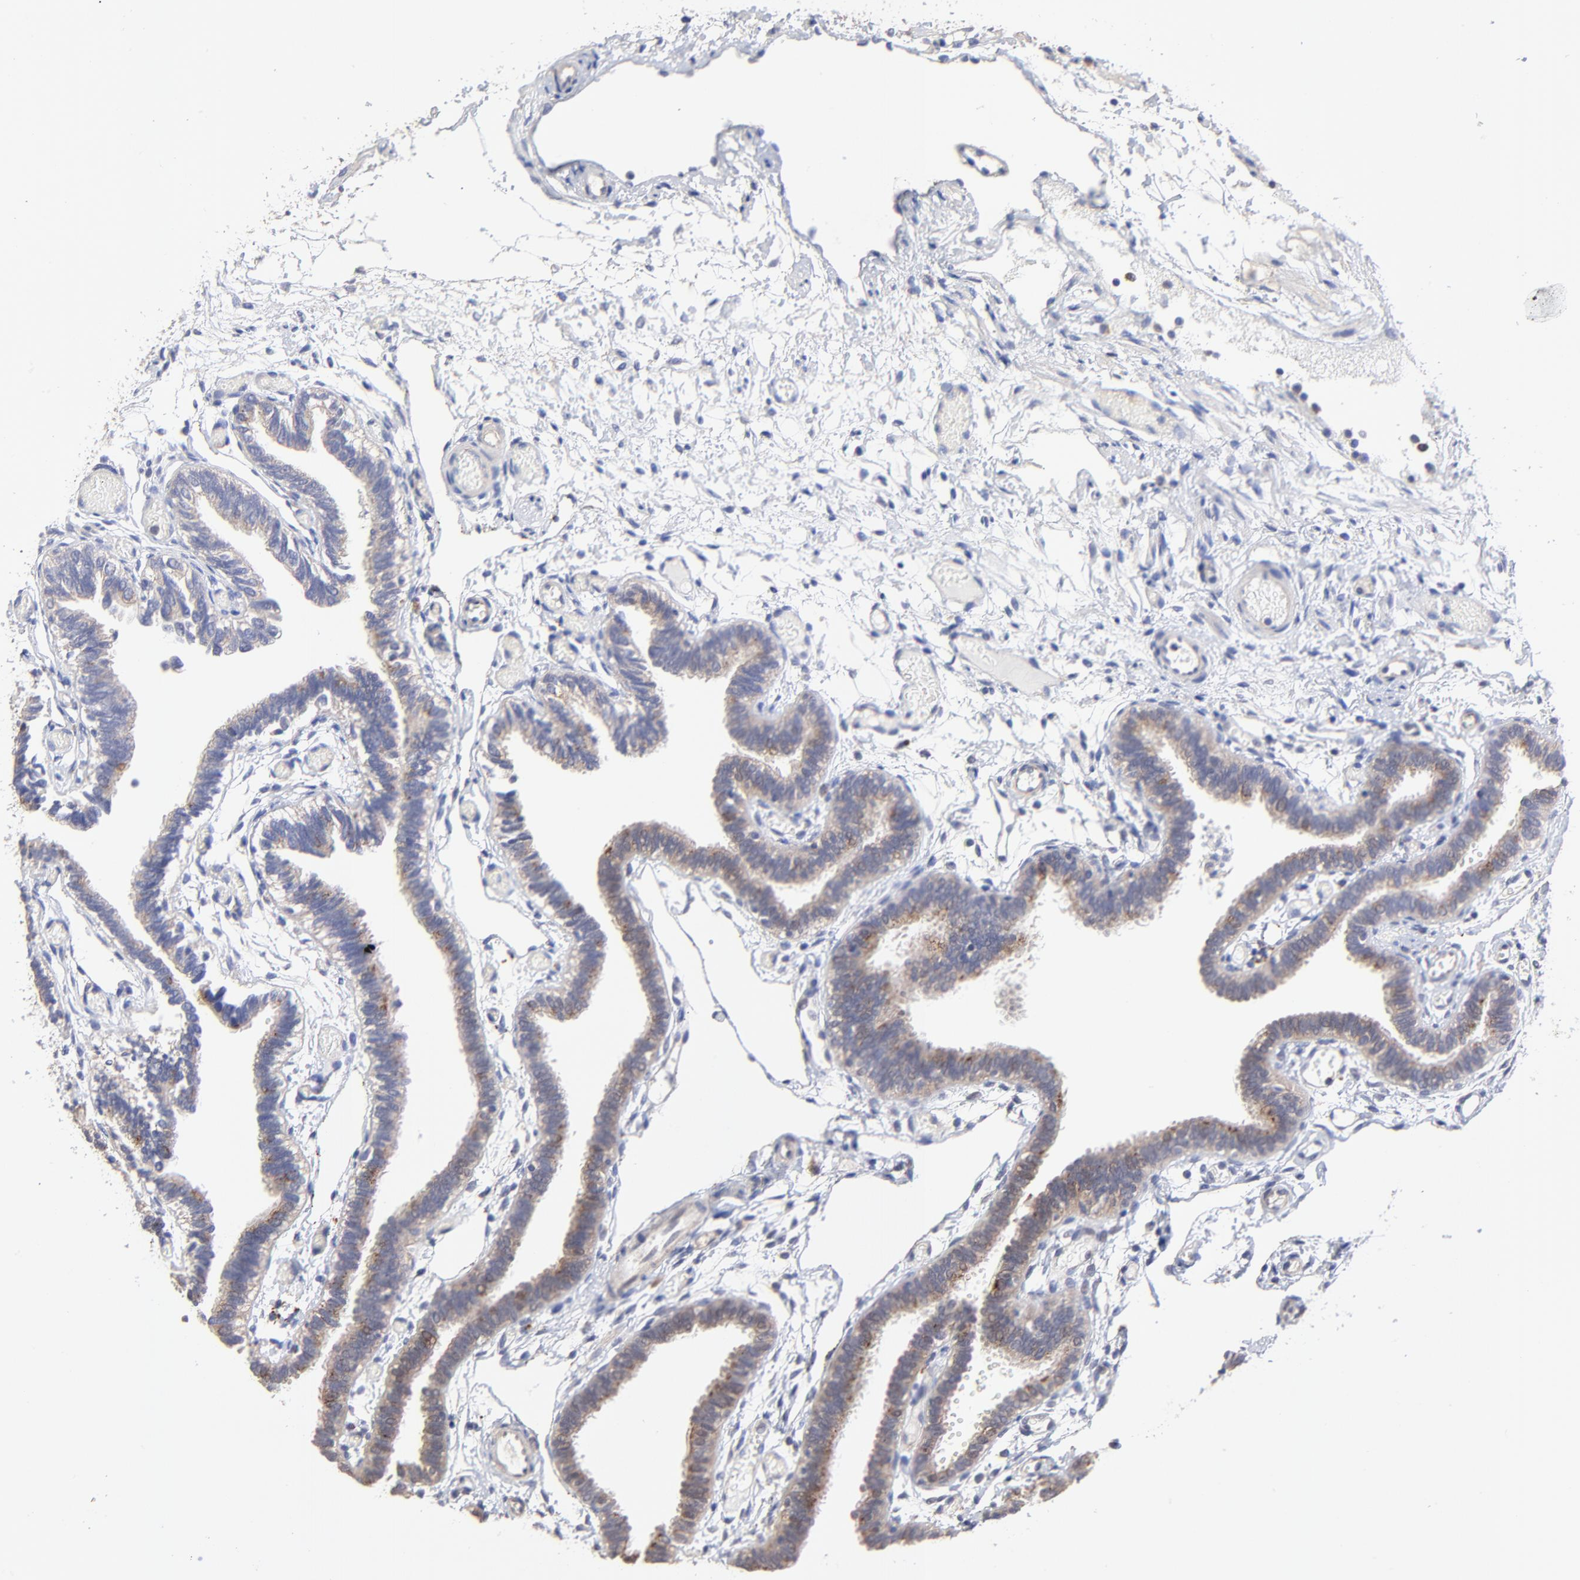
{"staining": {"intensity": "moderate", "quantity": "<25%", "location": "cytoplasmic/membranous"}, "tissue": "fallopian tube", "cell_type": "Glandular cells", "image_type": "normal", "snomed": [{"axis": "morphology", "description": "Normal tissue, NOS"}, {"axis": "topography", "description": "Fallopian tube"}], "caption": "DAB (3,3'-diaminobenzidine) immunohistochemical staining of normal human fallopian tube demonstrates moderate cytoplasmic/membranous protein staining in about <25% of glandular cells. The protein is stained brown, and the nuclei are stained in blue (DAB IHC with brightfield microscopy, high magnification).", "gene": "PDE4B", "patient": {"sex": "female", "age": 29}}